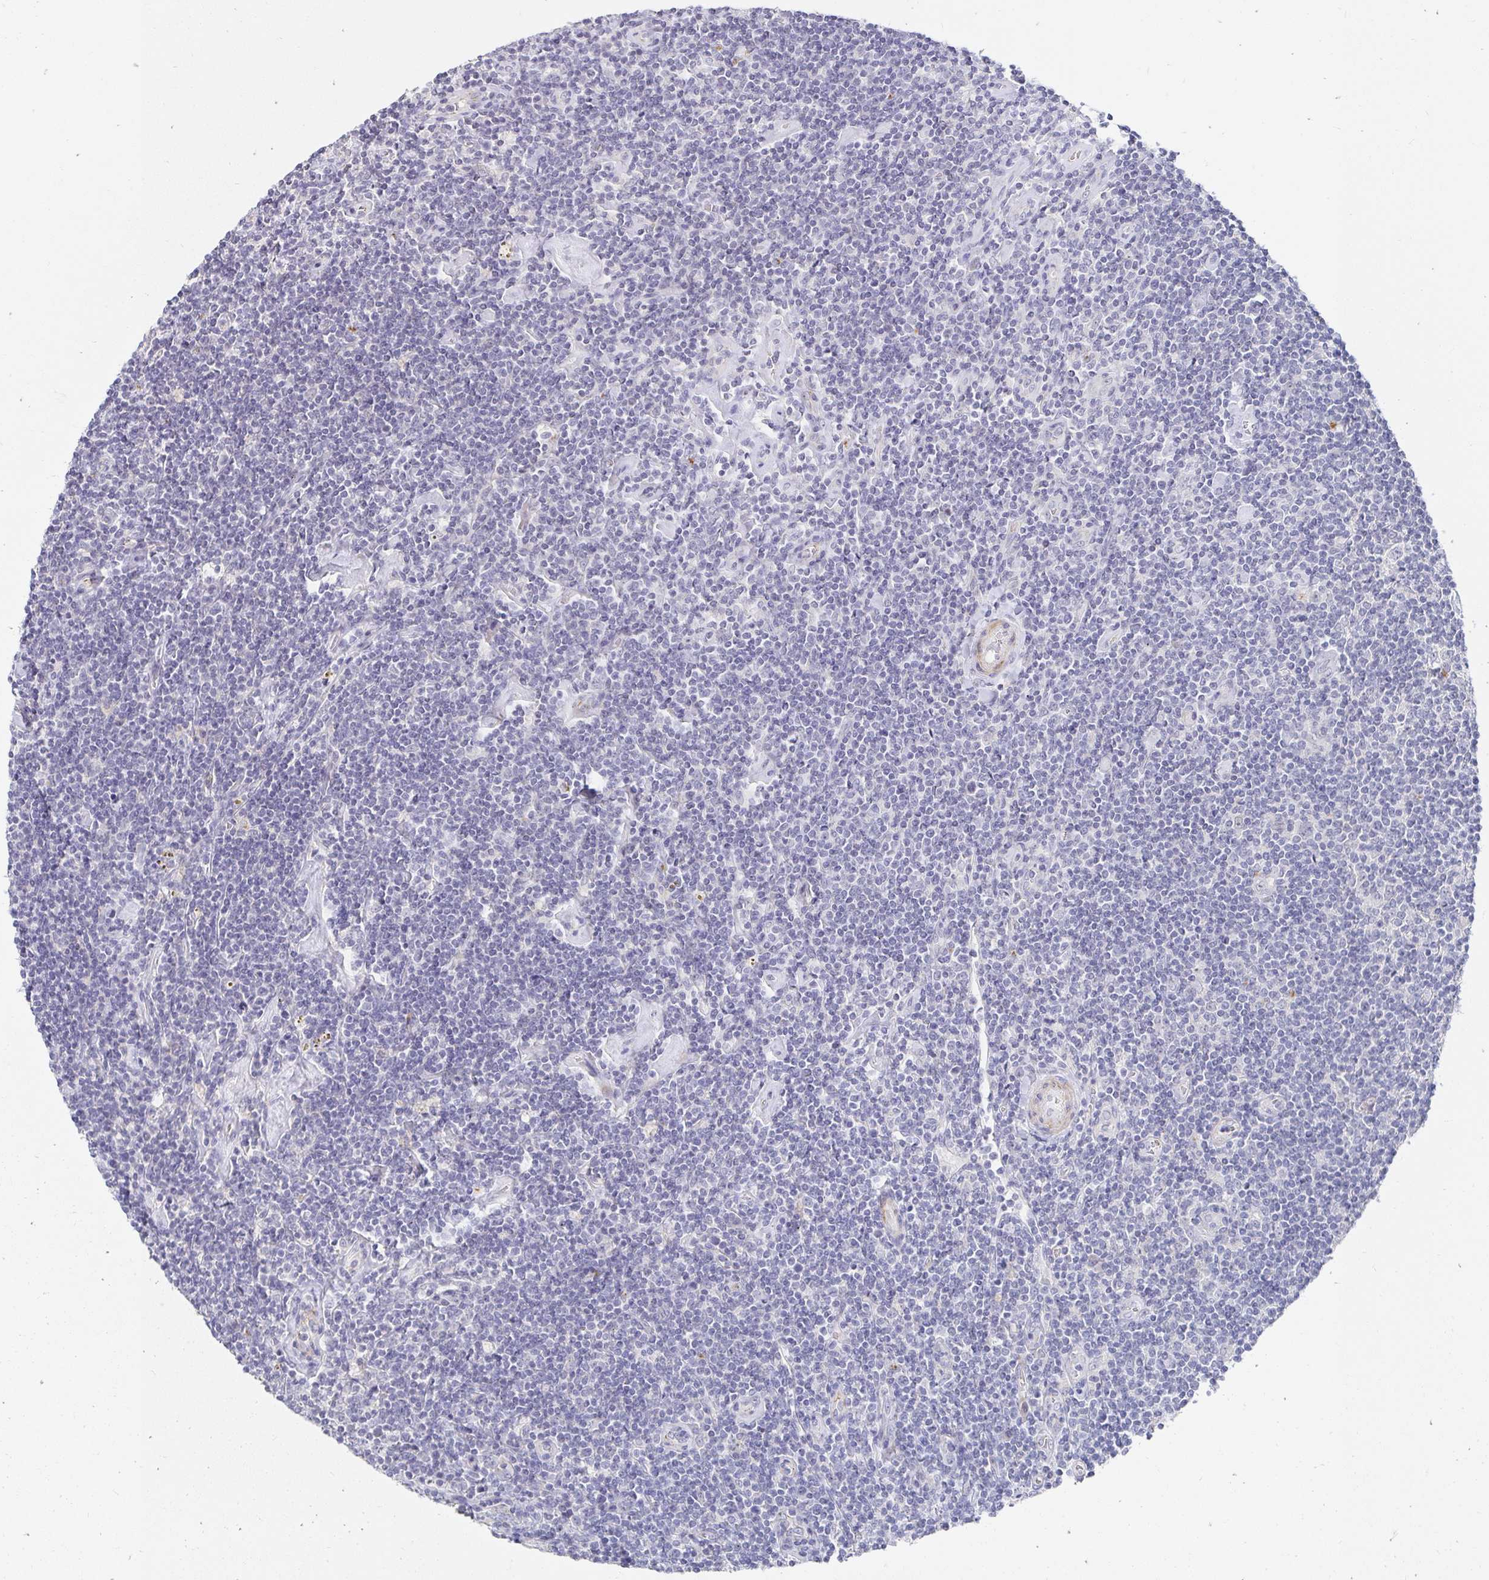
{"staining": {"intensity": "negative", "quantity": "none", "location": "none"}, "tissue": "lymphoma", "cell_type": "Tumor cells", "image_type": "cancer", "snomed": [{"axis": "morphology", "description": "Hodgkin's disease, NOS"}, {"axis": "topography", "description": "Lymph node"}], "caption": "This is an IHC photomicrograph of lymphoma. There is no expression in tumor cells.", "gene": "PDX1", "patient": {"sex": "male", "age": 40}}